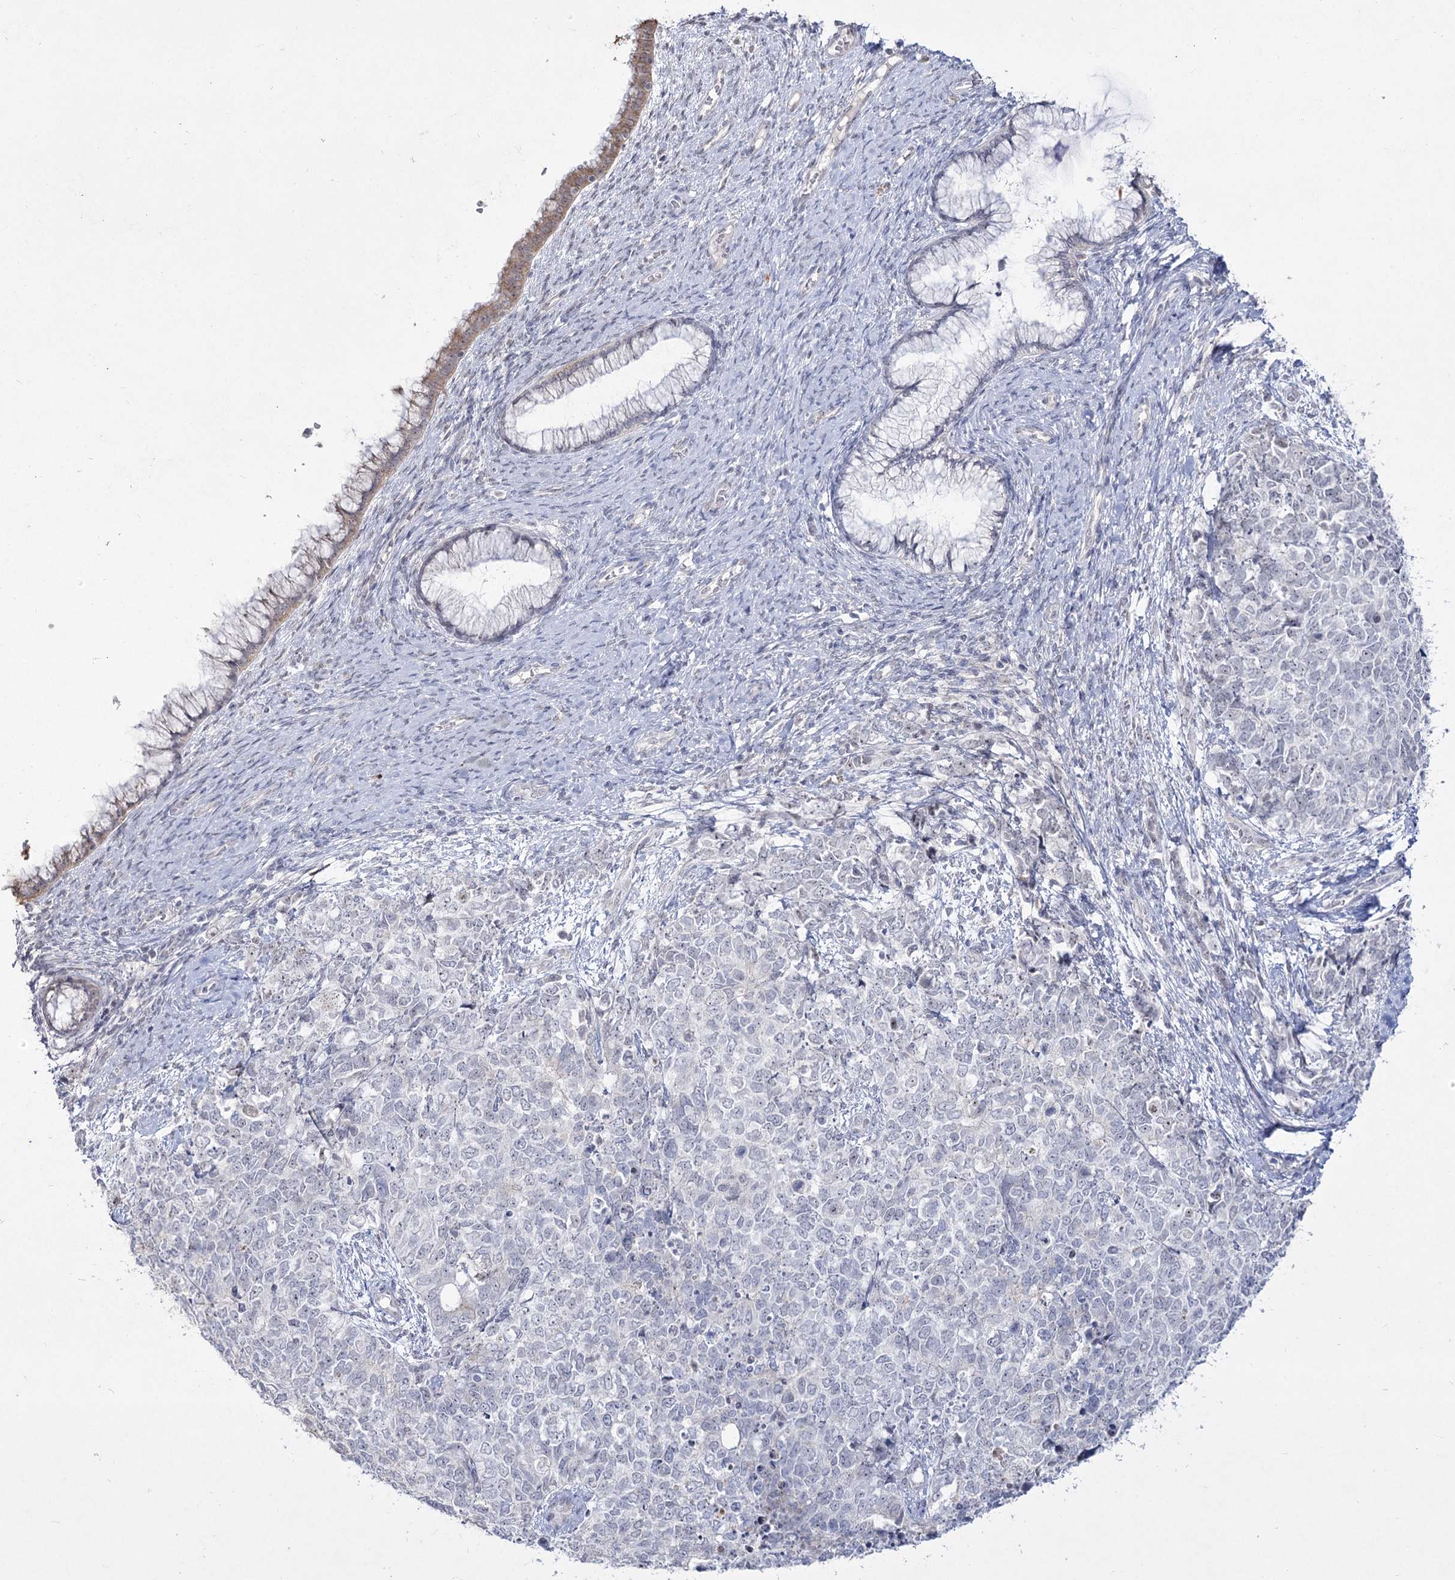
{"staining": {"intensity": "negative", "quantity": "none", "location": "none"}, "tissue": "cervical cancer", "cell_type": "Tumor cells", "image_type": "cancer", "snomed": [{"axis": "morphology", "description": "Squamous cell carcinoma, NOS"}, {"axis": "topography", "description": "Cervix"}], "caption": "Cervical squamous cell carcinoma stained for a protein using immunohistochemistry displays no staining tumor cells.", "gene": "DDX50", "patient": {"sex": "female", "age": 63}}